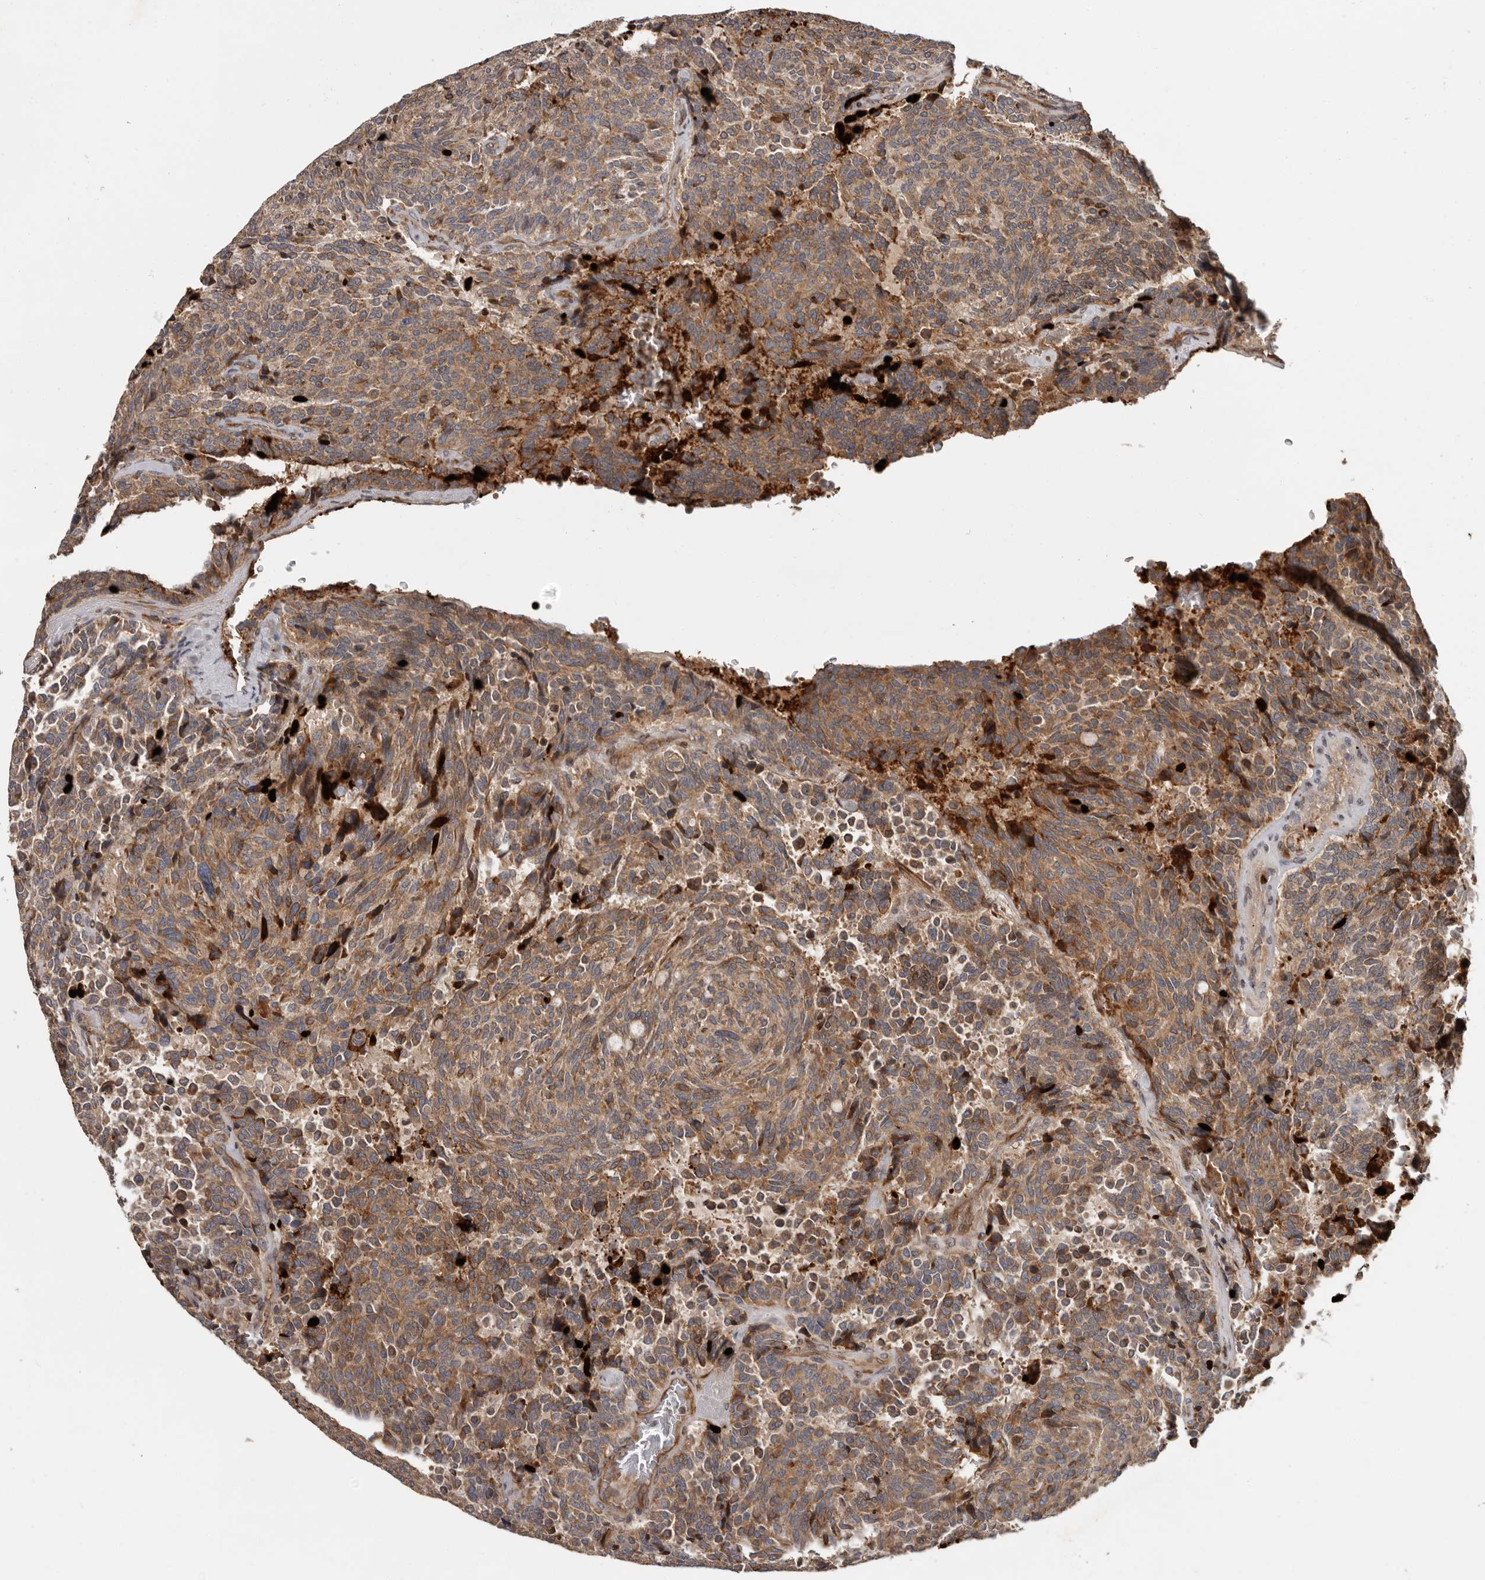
{"staining": {"intensity": "moderate", "quantity": ">75%", "location": "cytoplasmic/membranous"}, "tissue": "carcinoid", "cell_type": "Tumor cells", "image_type": "cancer", "snomed": [{"axis": "morphology", "description": "Carcinoid, malignant, NOS"}, {"axis": "topography", "description": "Pancreas"}], "caption": "An immunohistochemistry histopathology image of tumor tissue is shown. Protein staining in brown shows moderate cytoplasmic/membranous positivity in carcinoid within tumor cells. (DAB IHC, brown staining for protein, blue staining for nuclei).", "gene": "MTF1", "patient": {"sex": "female", "age": 54}}